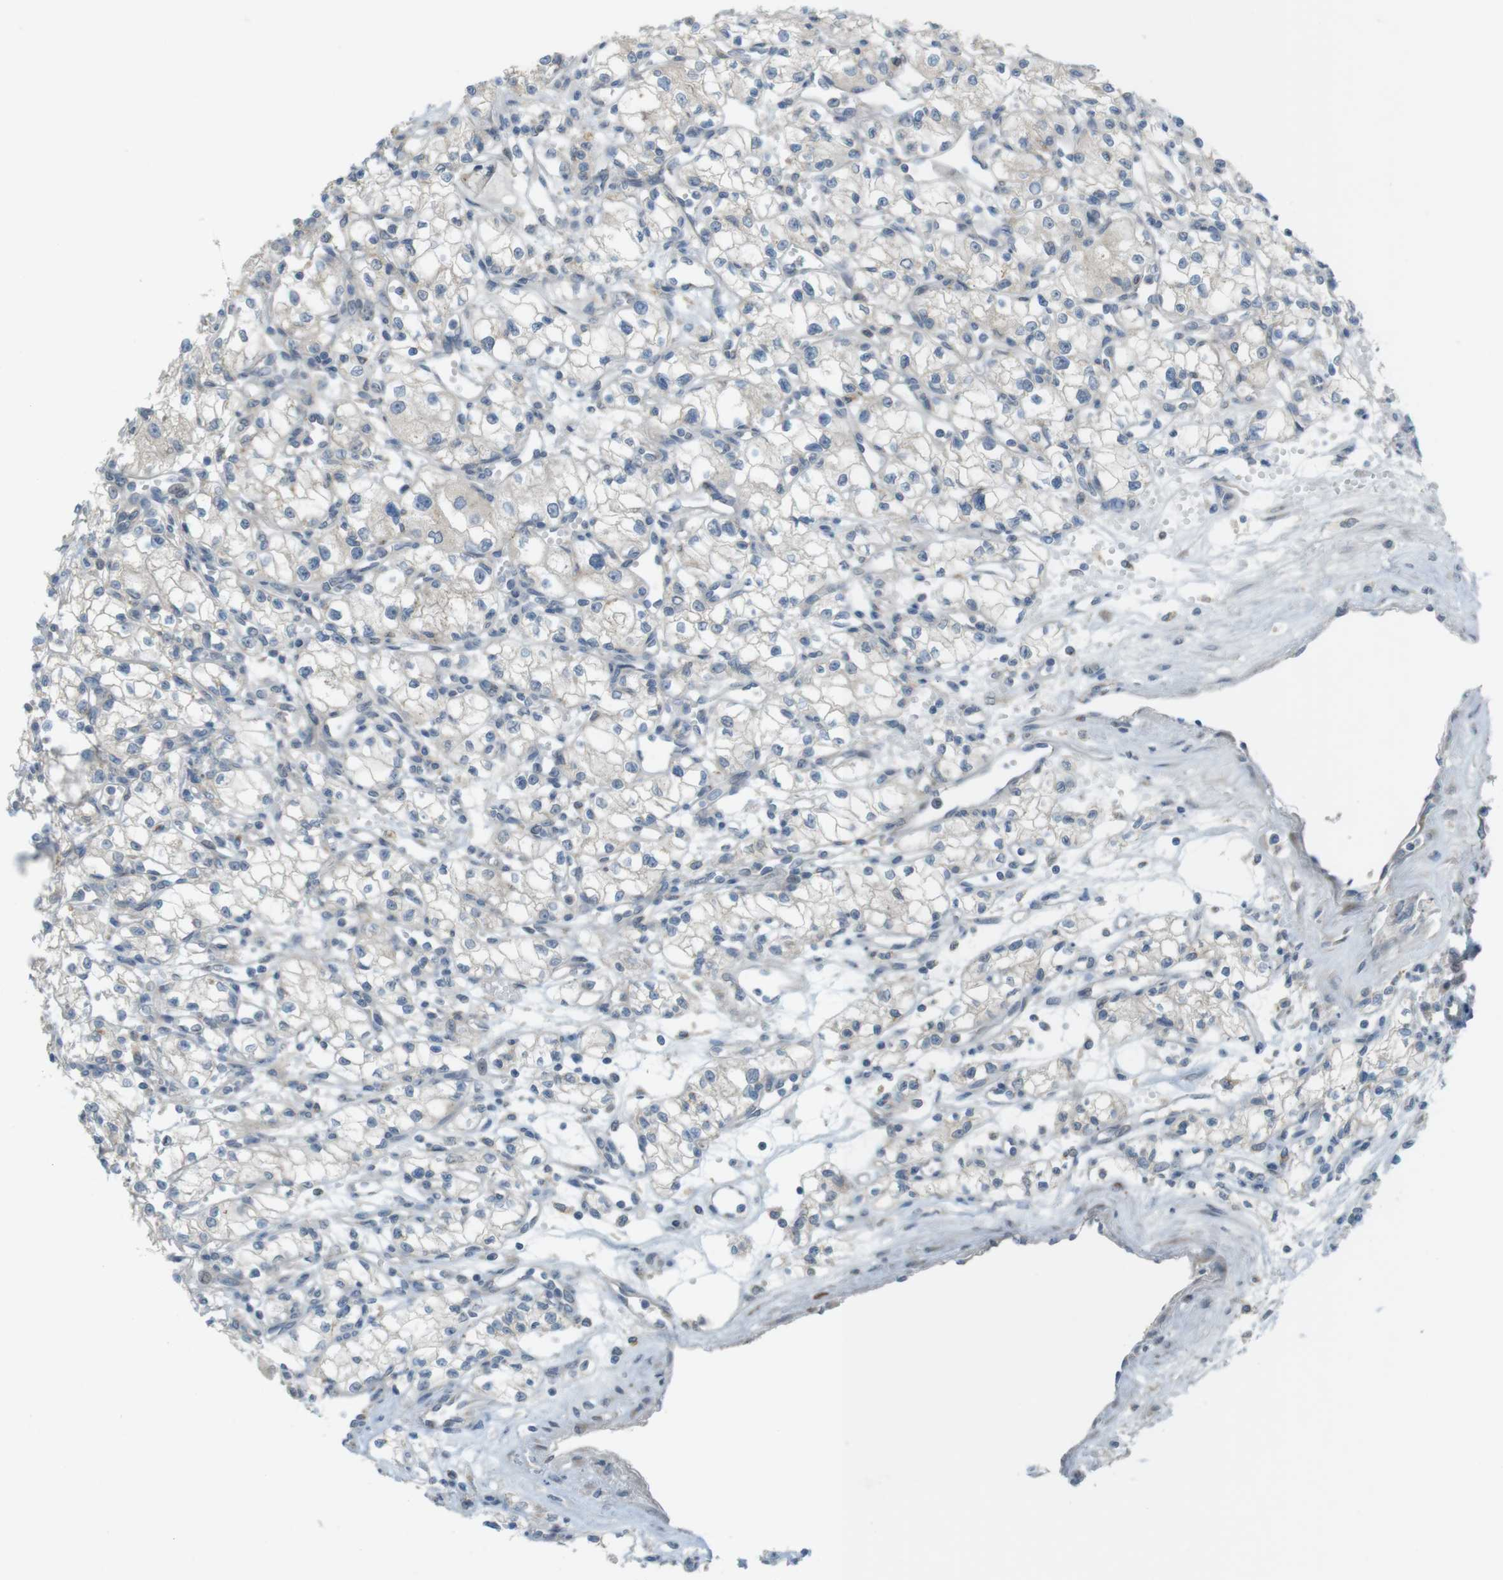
{"staining": {"intensity": "negative", "quantity": "none", "location": "none"}, "tissue": "renal cancer", "cell_type": "Tumor cells", "image_type": "cancer", "snomed": [{"axis": "morphology", "description": "Normal tissue, NOS"}, {"axis": "morphology", "description": "Adenocarcinoma, NOS"}, {"axis": "topography", "description": "Kidney"}], "caption": "The photomicrograph demonstrates no staining of tumor cells in renal cancer (adenocarcinoma).", "gene": "UGT8", "patient": {"sex": "male", "age": 59}}